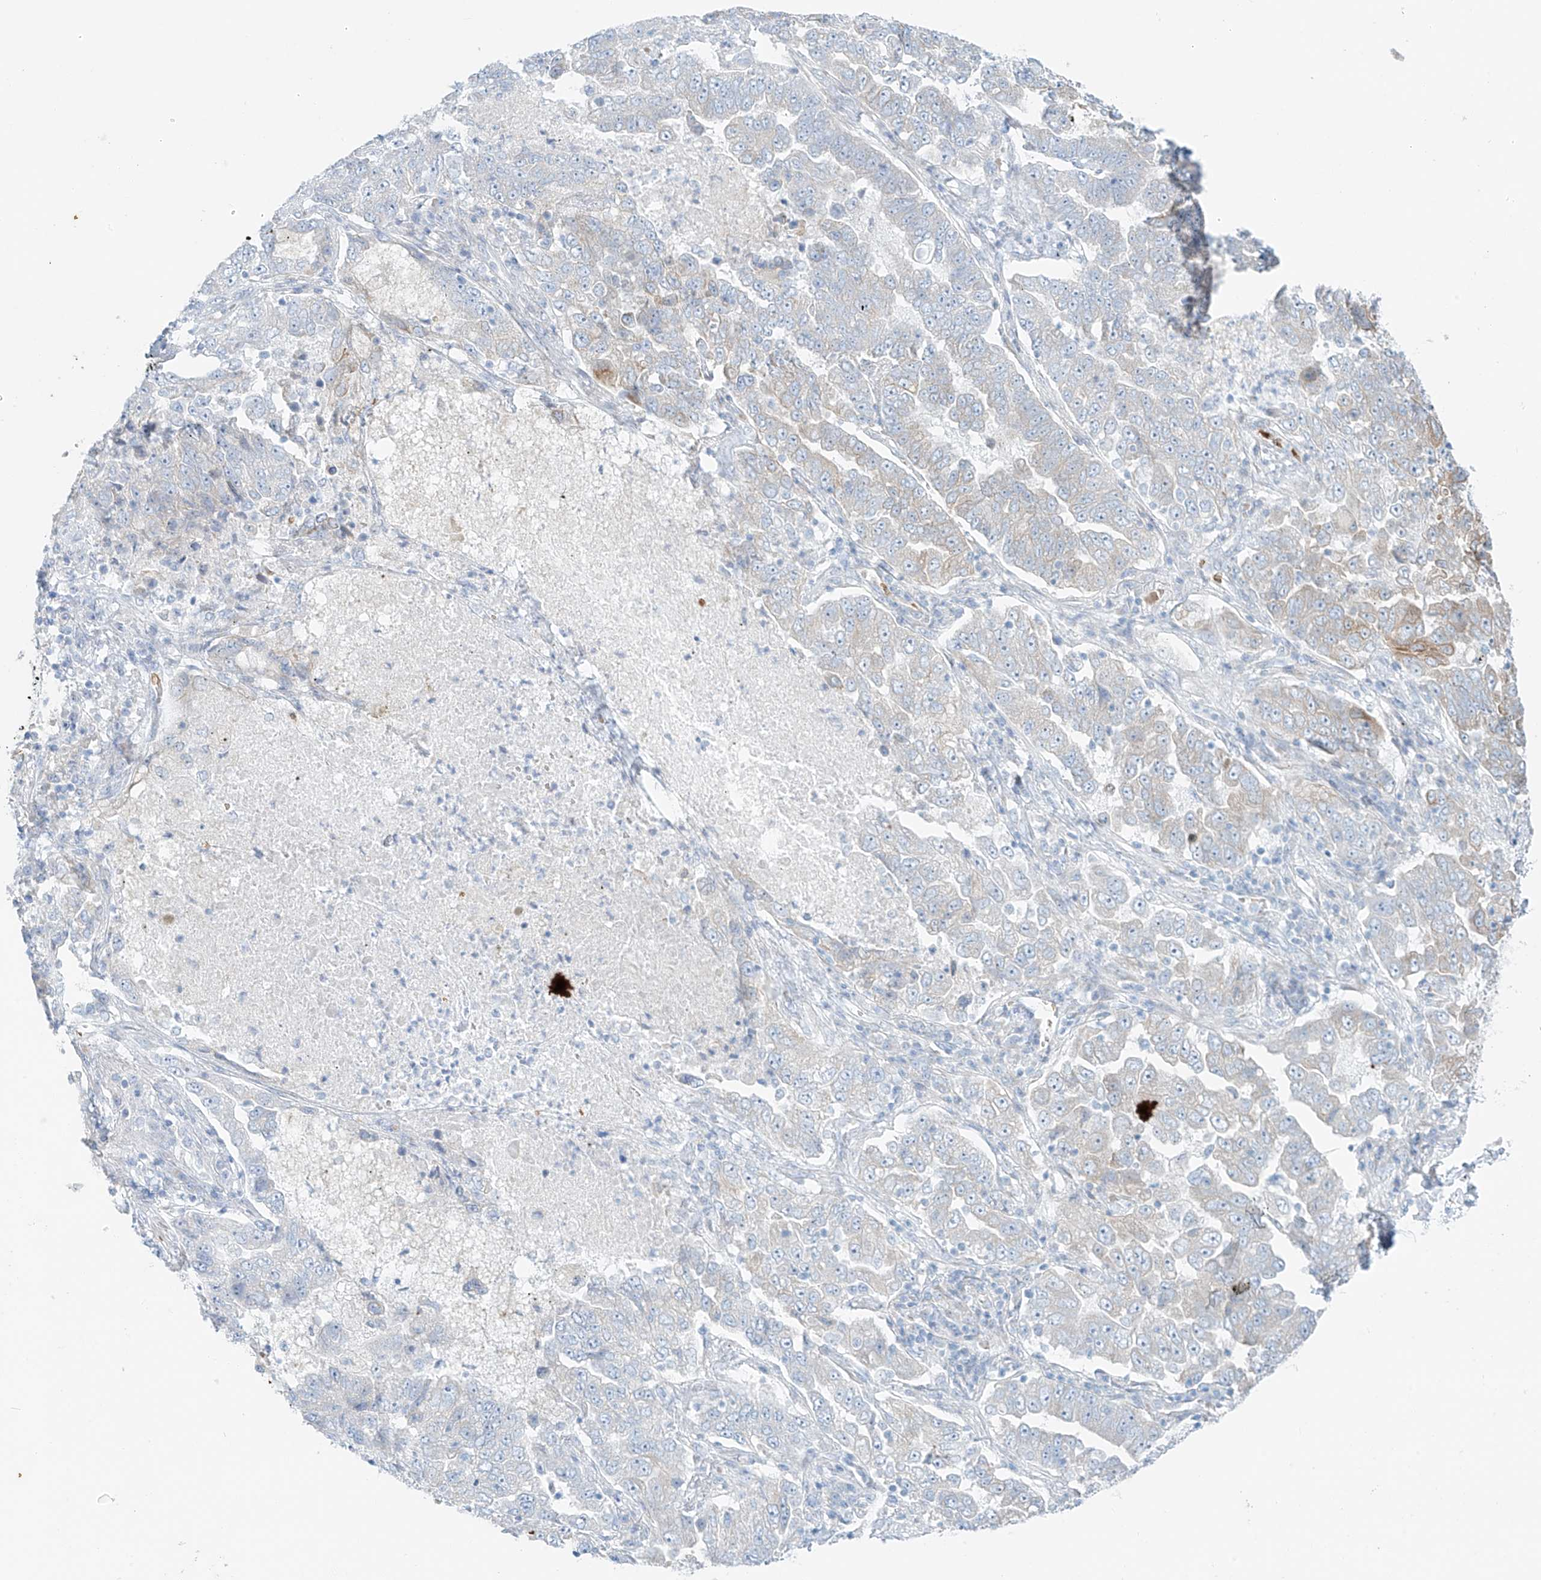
{"staining": {"intensity": "negative", "quantity": "none", "location": "none"}, "tissue": "lung cancer", "cell_type": "Tumor cells", "image_type": "cancer", "snomed": [{"axis": "morphology", "description": "Adenocarcinoma, NOS"}, {"axis": "topography", "description": "Lung"}], "caption": "Adenocarcinoma (lung) was stained to show a protein in brown. There is no significant staining in tumor cells.", "gene": "EIPR1", "patient": {"sex": "female", "age": 51}}